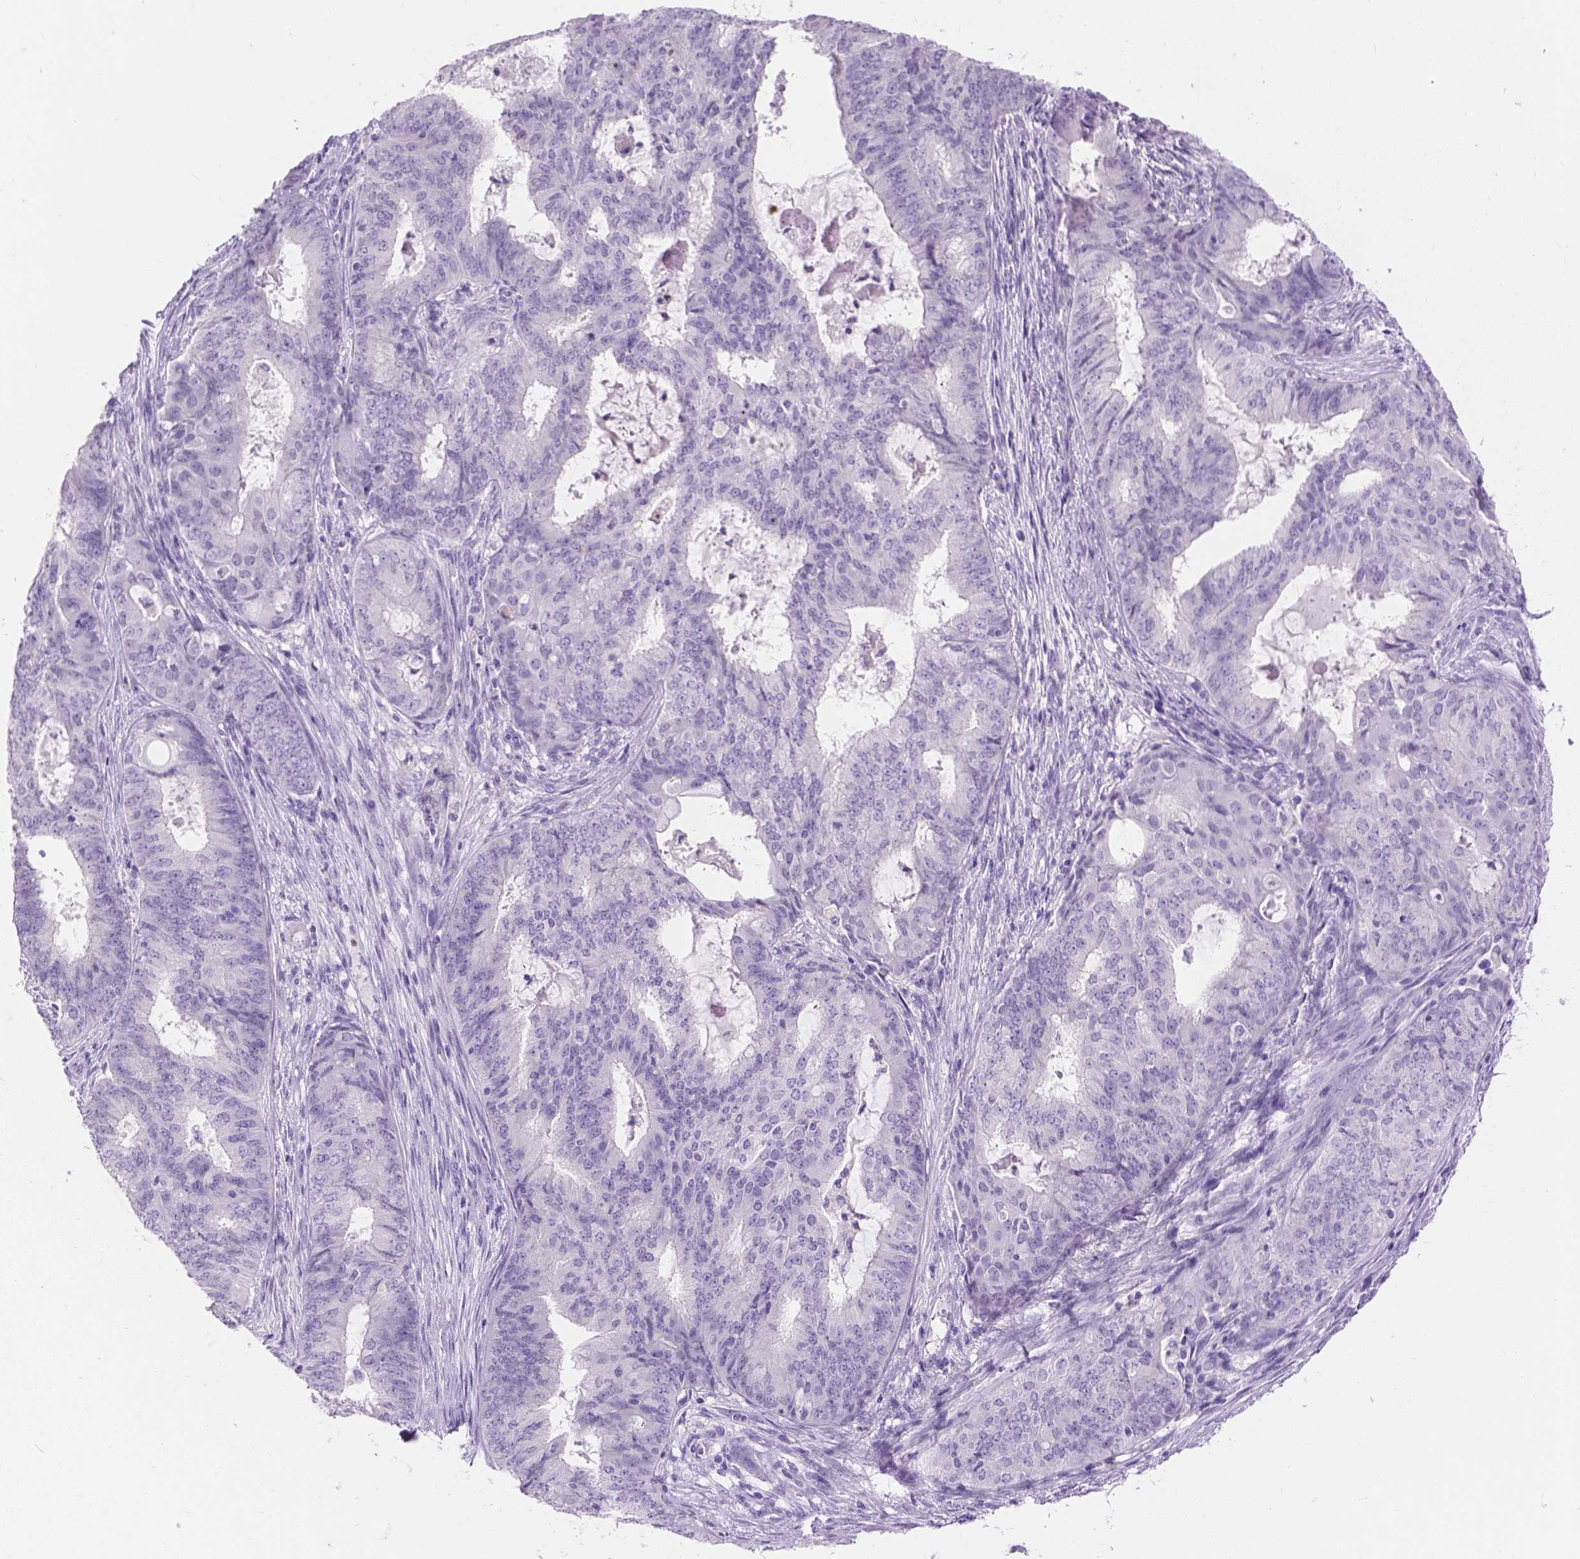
{"staining": {"intensity": "negative", "quantity": "none", "location": "none"}, "tissue": "endometrial cancer", "cell_type": "Tumor cells", "image_type": "cancer", "snomed": [{"axis": "morphology", "description": "Adenocarcinoma, NOS"}, {"axis": "topography", "description": "Endometrium"}], "caption": "Endometrial adenocarcinoma was stained to show a protein in brown. There is no significant staining in tumor cells. The staining was performed using DAB to visualize the protein expression in brown, while the nuclei were stained in blue with hematoxylin (Magnification: 20x).", "gene": "TMEM38A", "patient": {"sex": "female", "age": 62}}